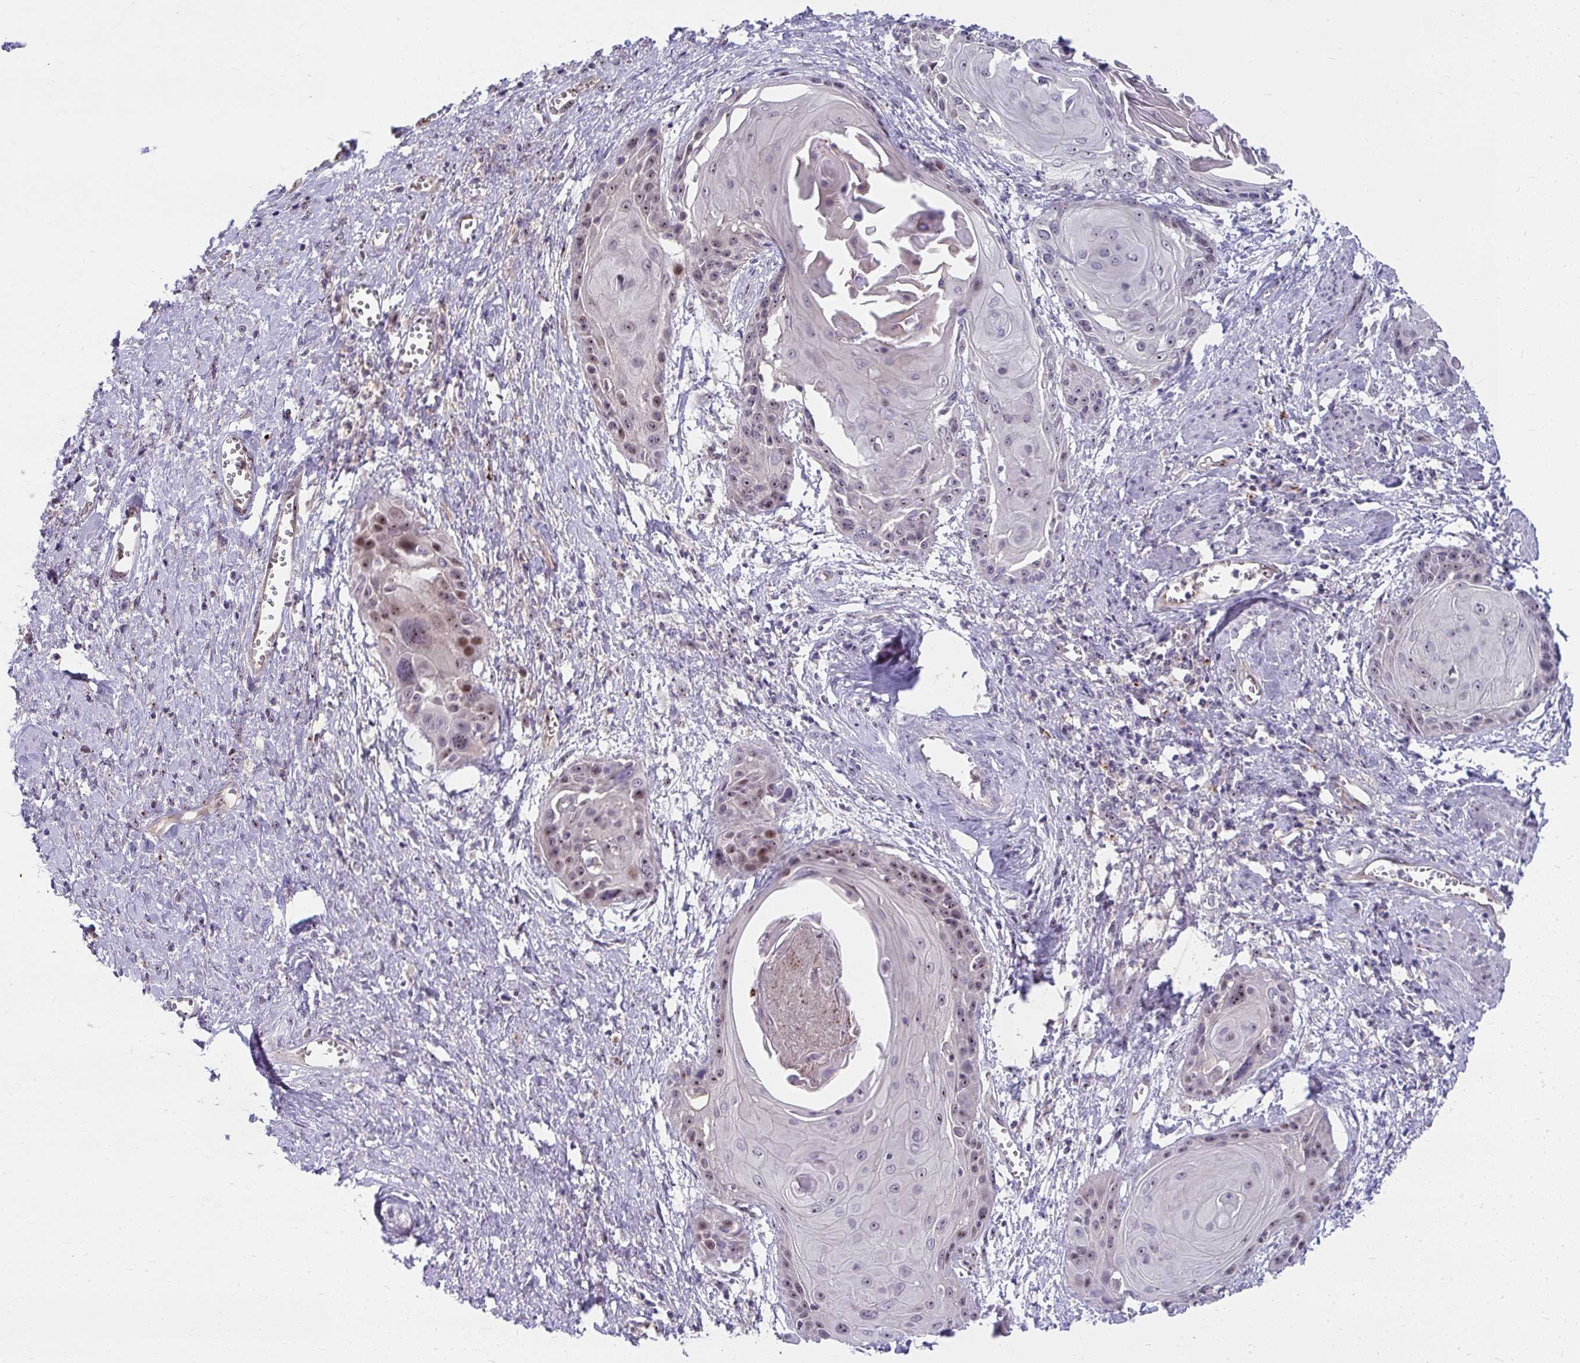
{"staining": {"intensity": "moderate", "quantity": "<25%", "location": "nuclear"}, "tissue": "cervical cancer", "cell_type": "Tumor cells", "image_type": "cancer", "snomed": [{"axis": "morphology", "description": "Squamous cell carcinoma, NOS"}, {"axis": "topography", "description": "Cervix"}], "caption": "Moderate nuclear expression is seen in approximately <25% of tumor cells in cervical cancer. The staining was performed using DAB (3,3'-diaminobenzidine) to visualize the protein expression in brown, while the nuclei were stained in blue with hematoxylin (Magnification: 20x).", "gene": "MUS81", "patient": {"sex": "female", "age": 57}}